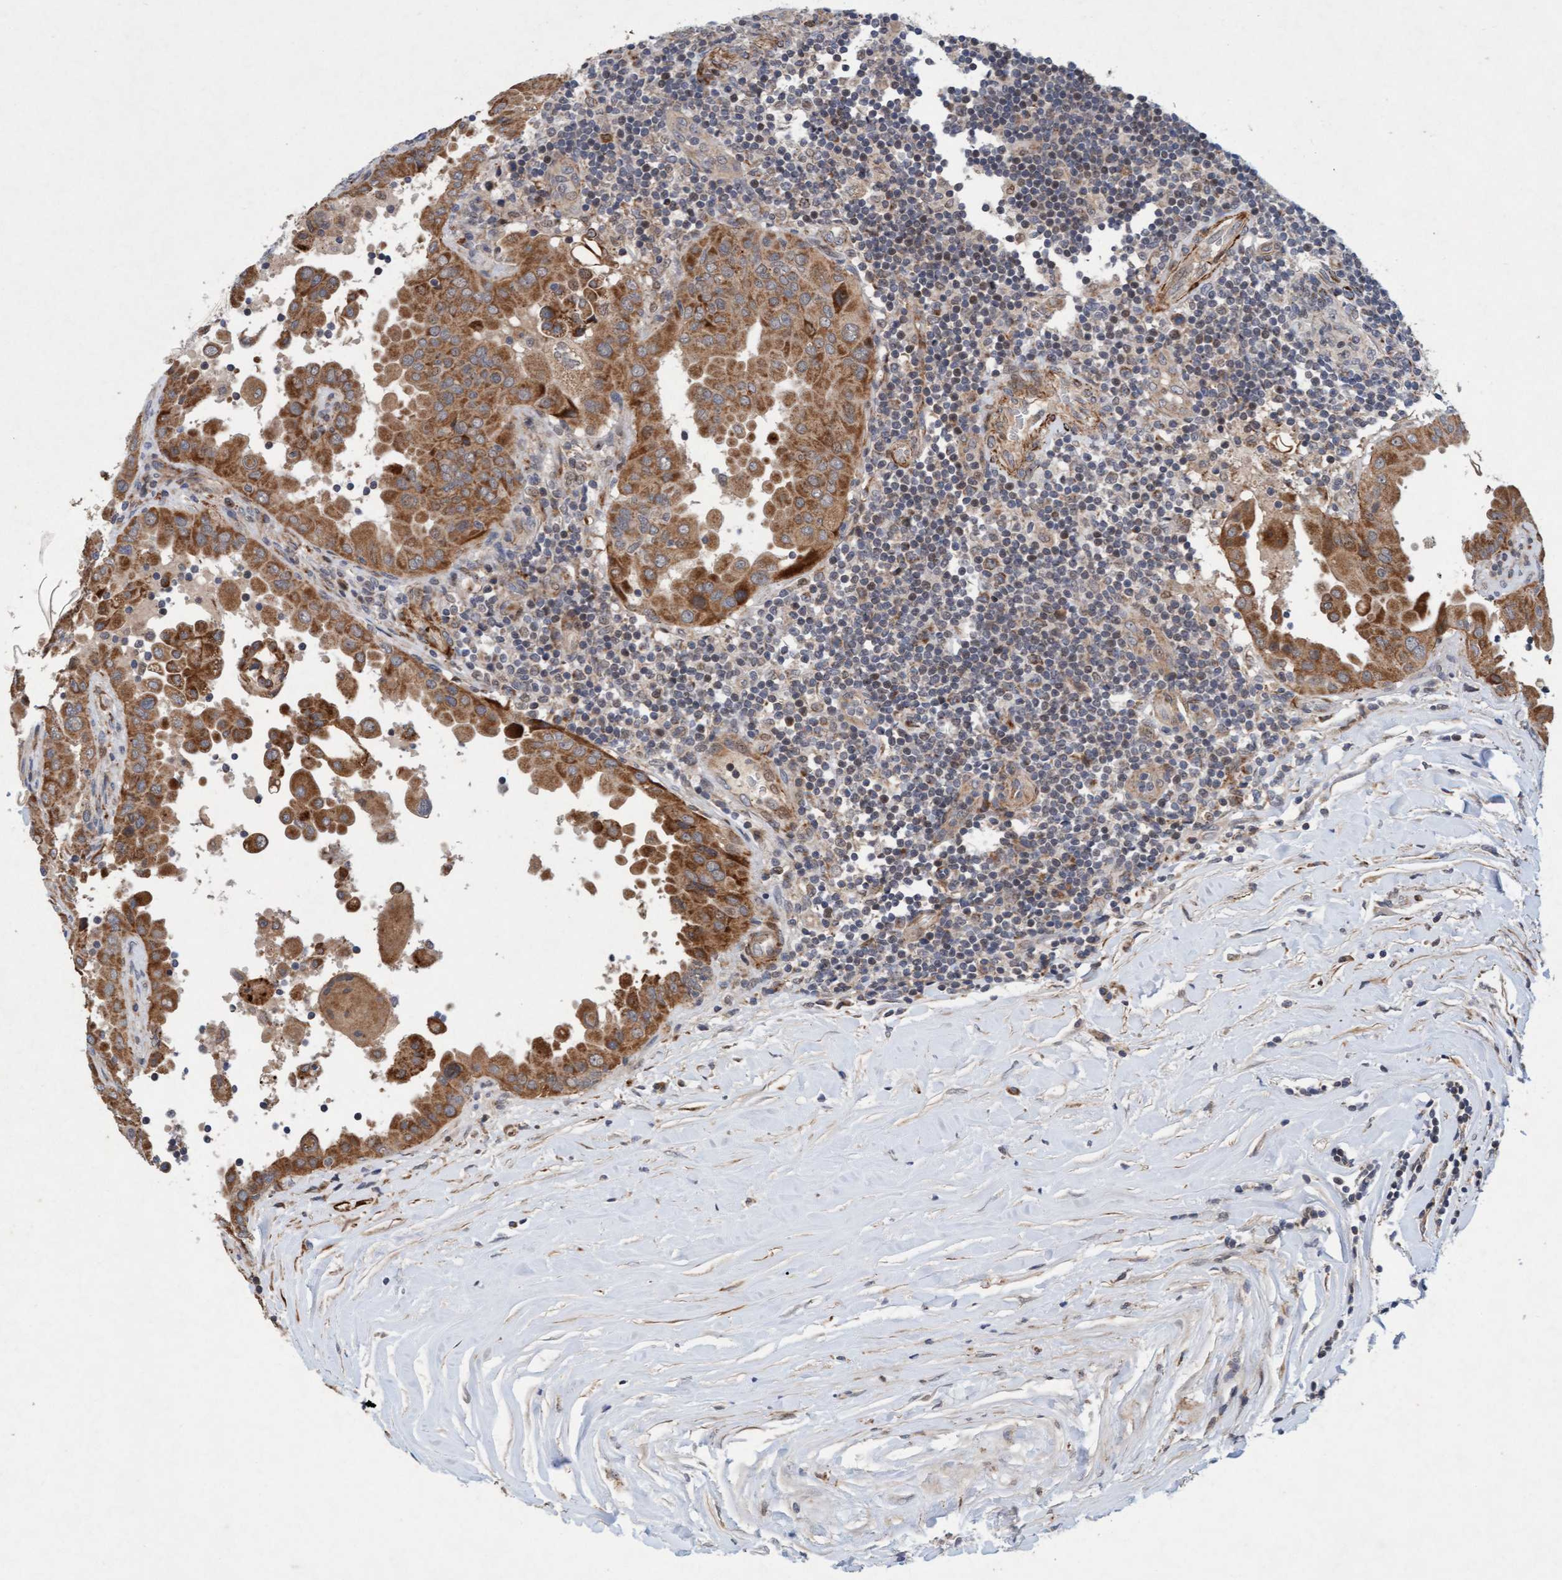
{"staining": {"intensity": "moderate", "quantity": ">75%", "location": "cytoplasmic/membranous"}, "tissue": "thyroid cancer", "cell_type": "Tumor cells", "image_type": "cancer", "snomed": [{"axis": "morphology", "description": "Papillary adenocarcinoma, NOS"}, {"axis": "topography", "description": "Thyroid gland"}], "caption": "Immunohistochemical staining of human thyroid cancer displays moderate cytoplasmic/membranous protein staining in approximately >75% of tumor cells.", "gene": "TMEM70", "patient": {"sex": "male", "age": 33}}